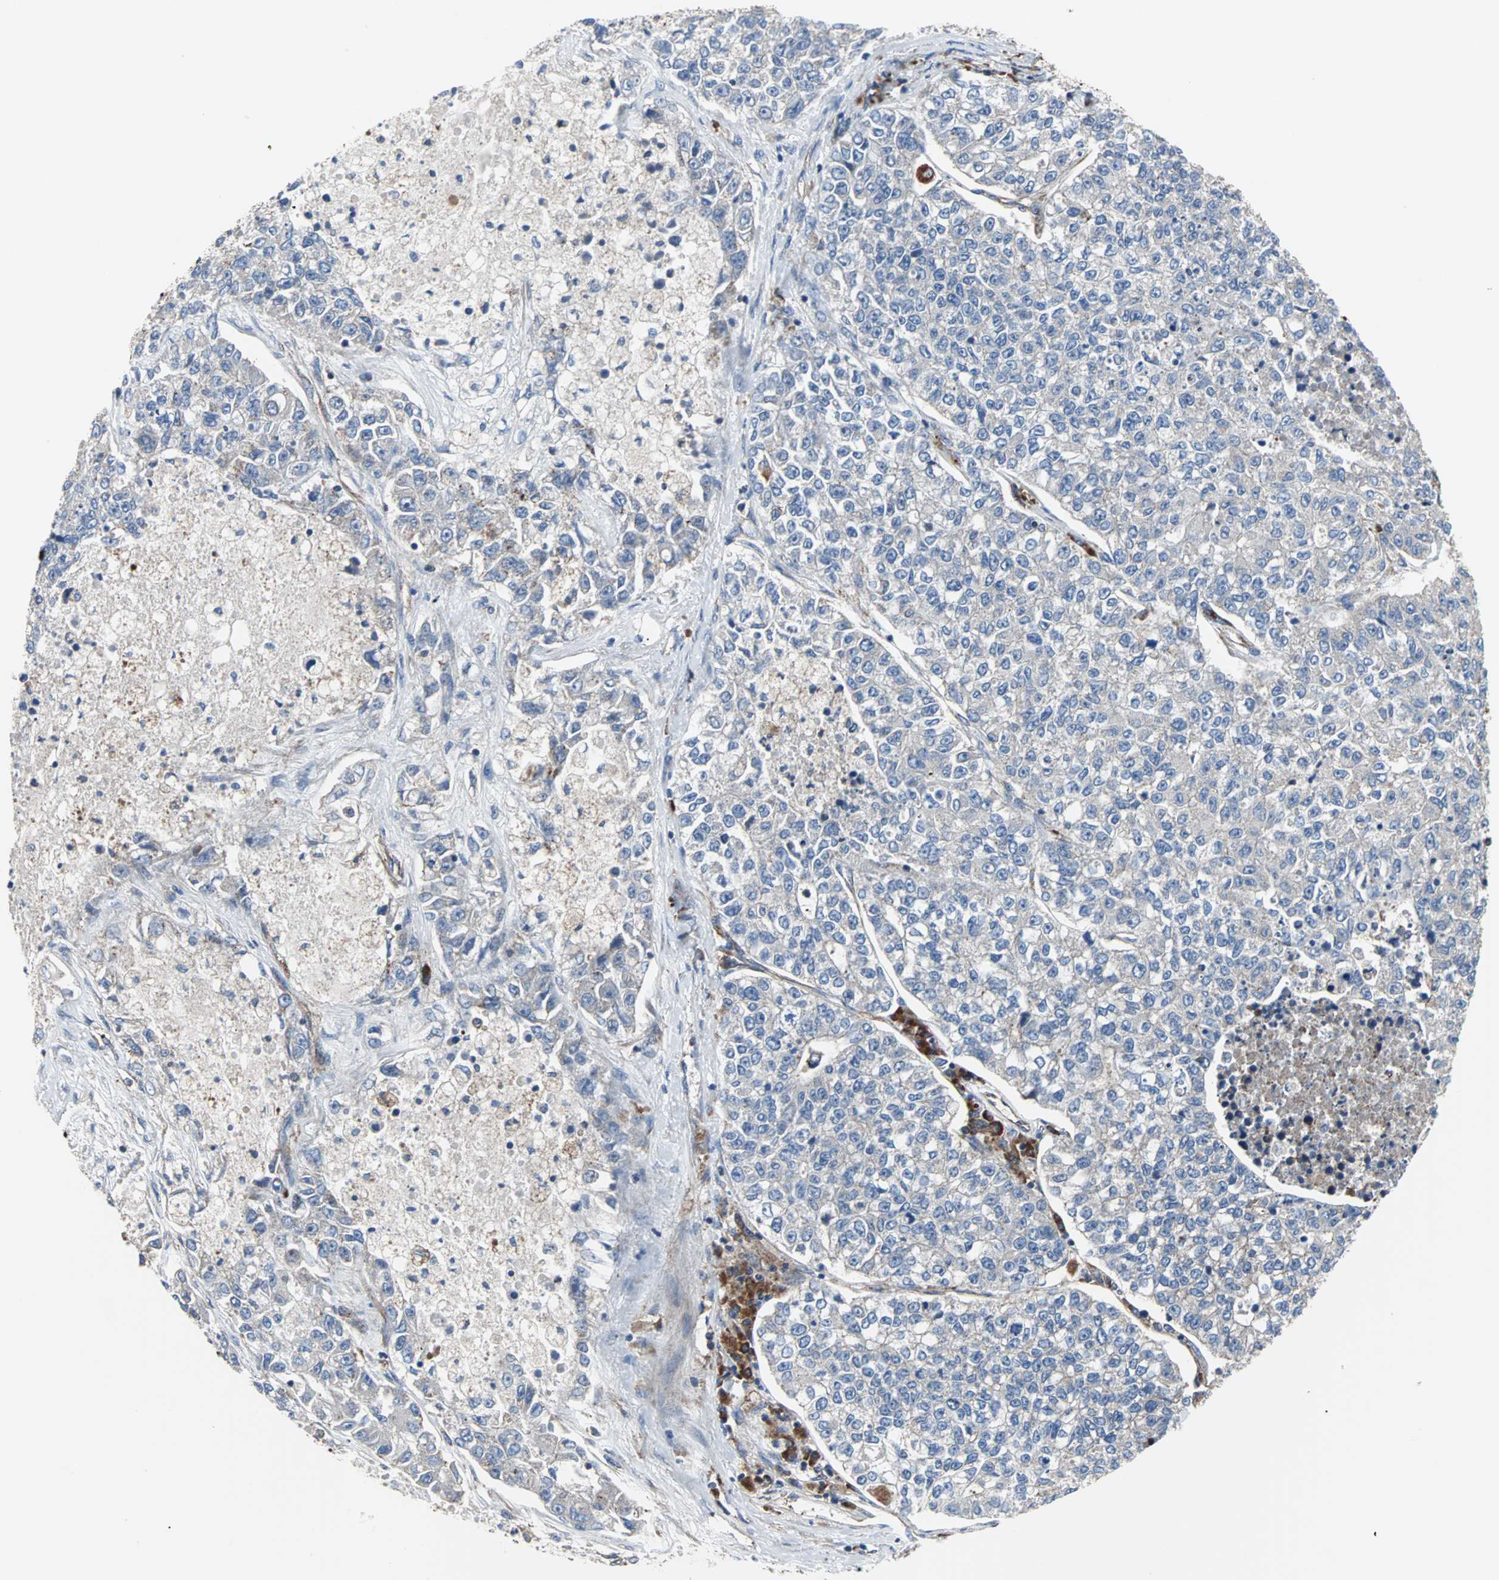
{"staining": {"intensity": "weak", "quantity": ">75%", "location": "cytoplasmic/membranous"}, "tissue": "lung cancer", "cell_type": "Tumor cells", "image_type": "cancer", "snomed": [{"axis": "morphology", "description": "Adenocarcinoma, NOS"}, {"axis": "topography", "description": "Lung"}], "caption": "DAB immunohistochemical staining of adenocarcinoma (lung) displays weak cytoplasmic/membranous protein positivity in approximately >75% of tumor cells.", "gene": "PLCG2", "patient": {"sex": "male", "age": 49}}